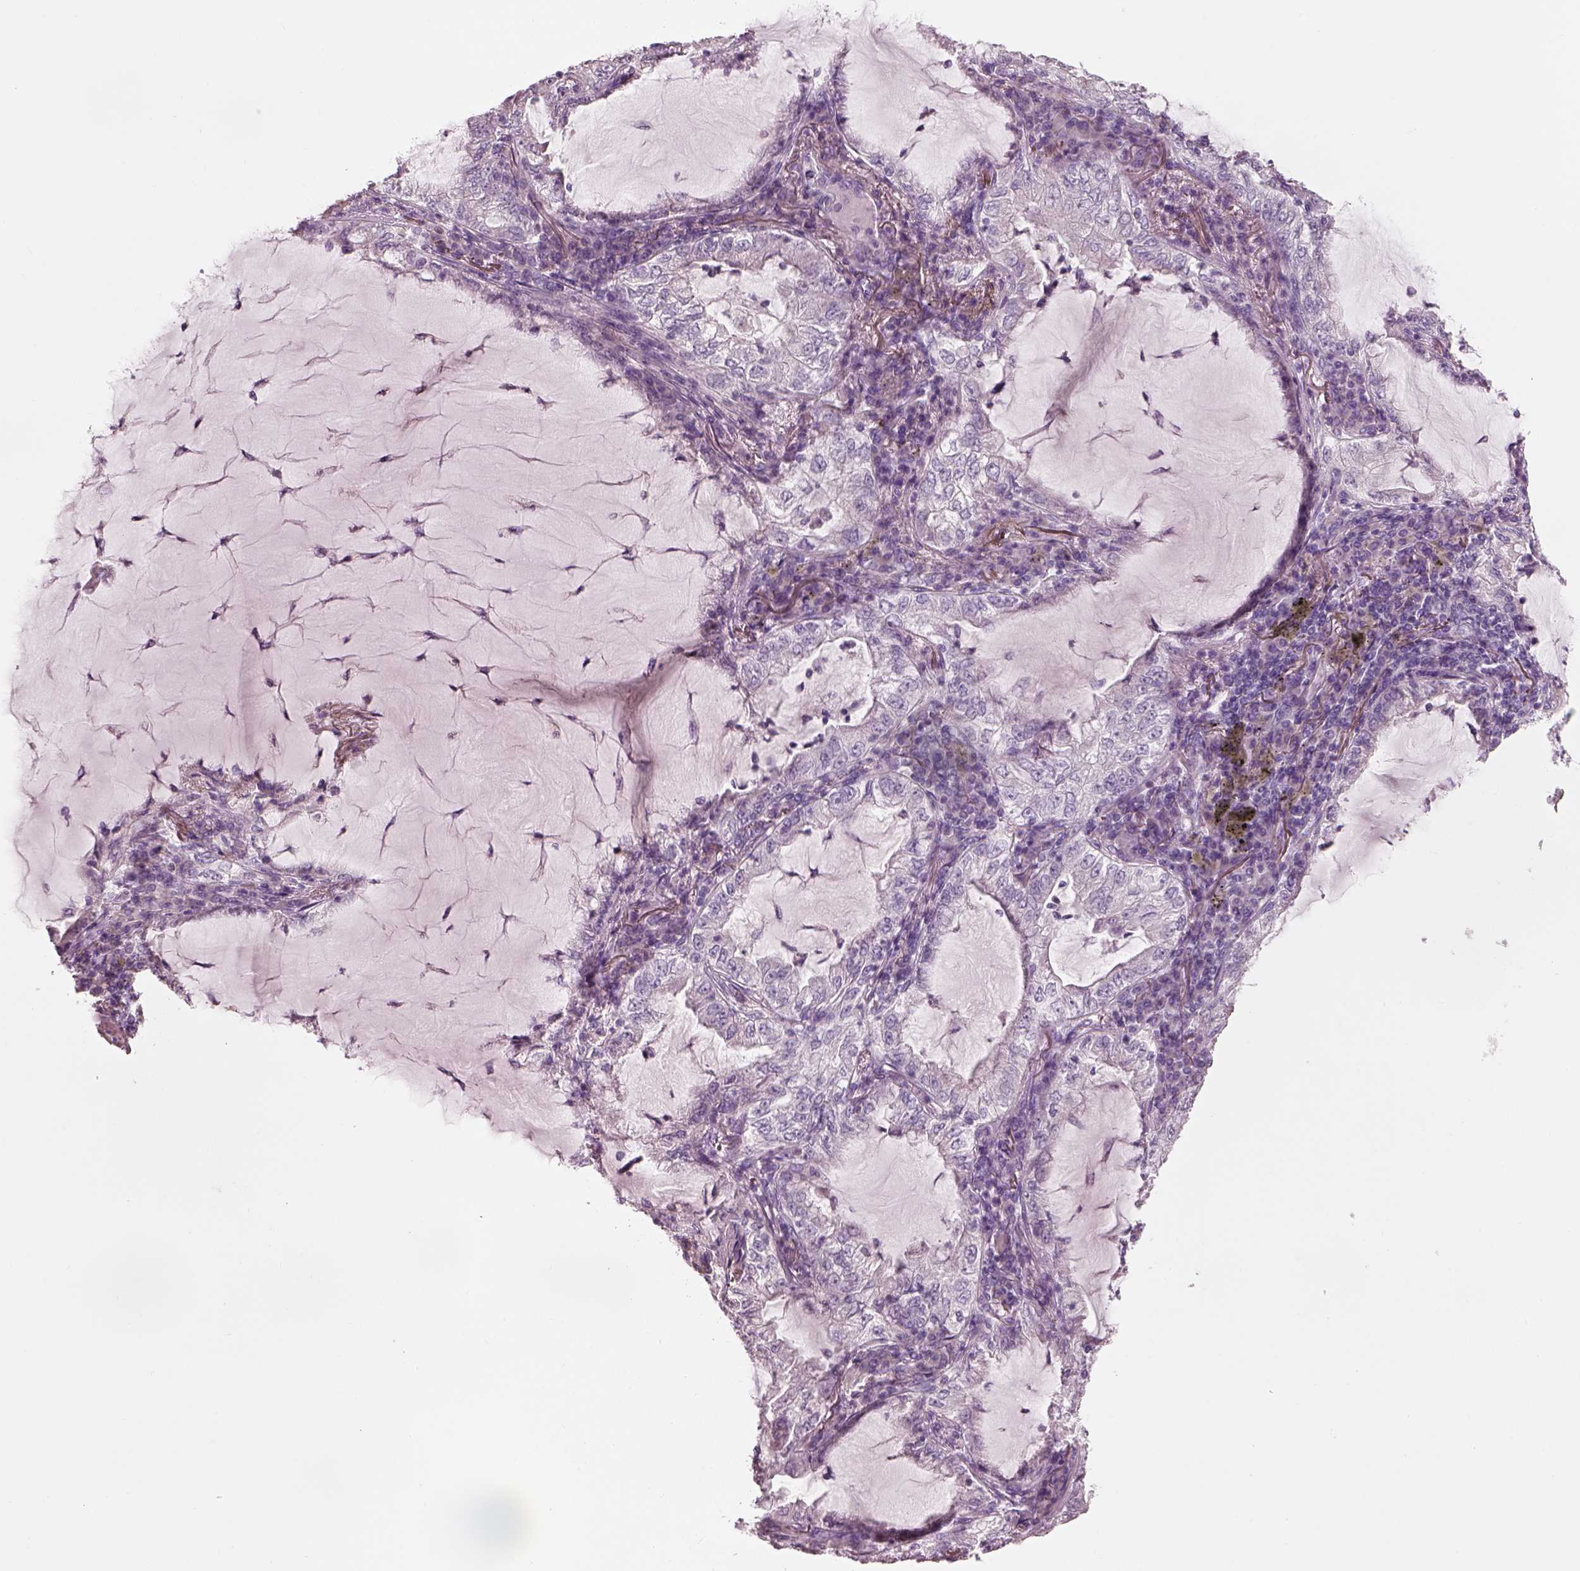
{"staining": {"intensity": "negative", "quantity": "none", "location": "none"}, "tissue": "lung cancer", "cell_type": "Tumor cells", "image_type": "cancer", "snomed": [{"axis": "morphology", "description": "Adenocarcinoma, NOS"}, {"axis": "topography", "description": "Lung"}], "caption": "Tumor cells show no significant positivity in lung cancer (adenocarcinoma).", "gene": "SLC27A2", "patient": {"sex": "female", "age": 73}}